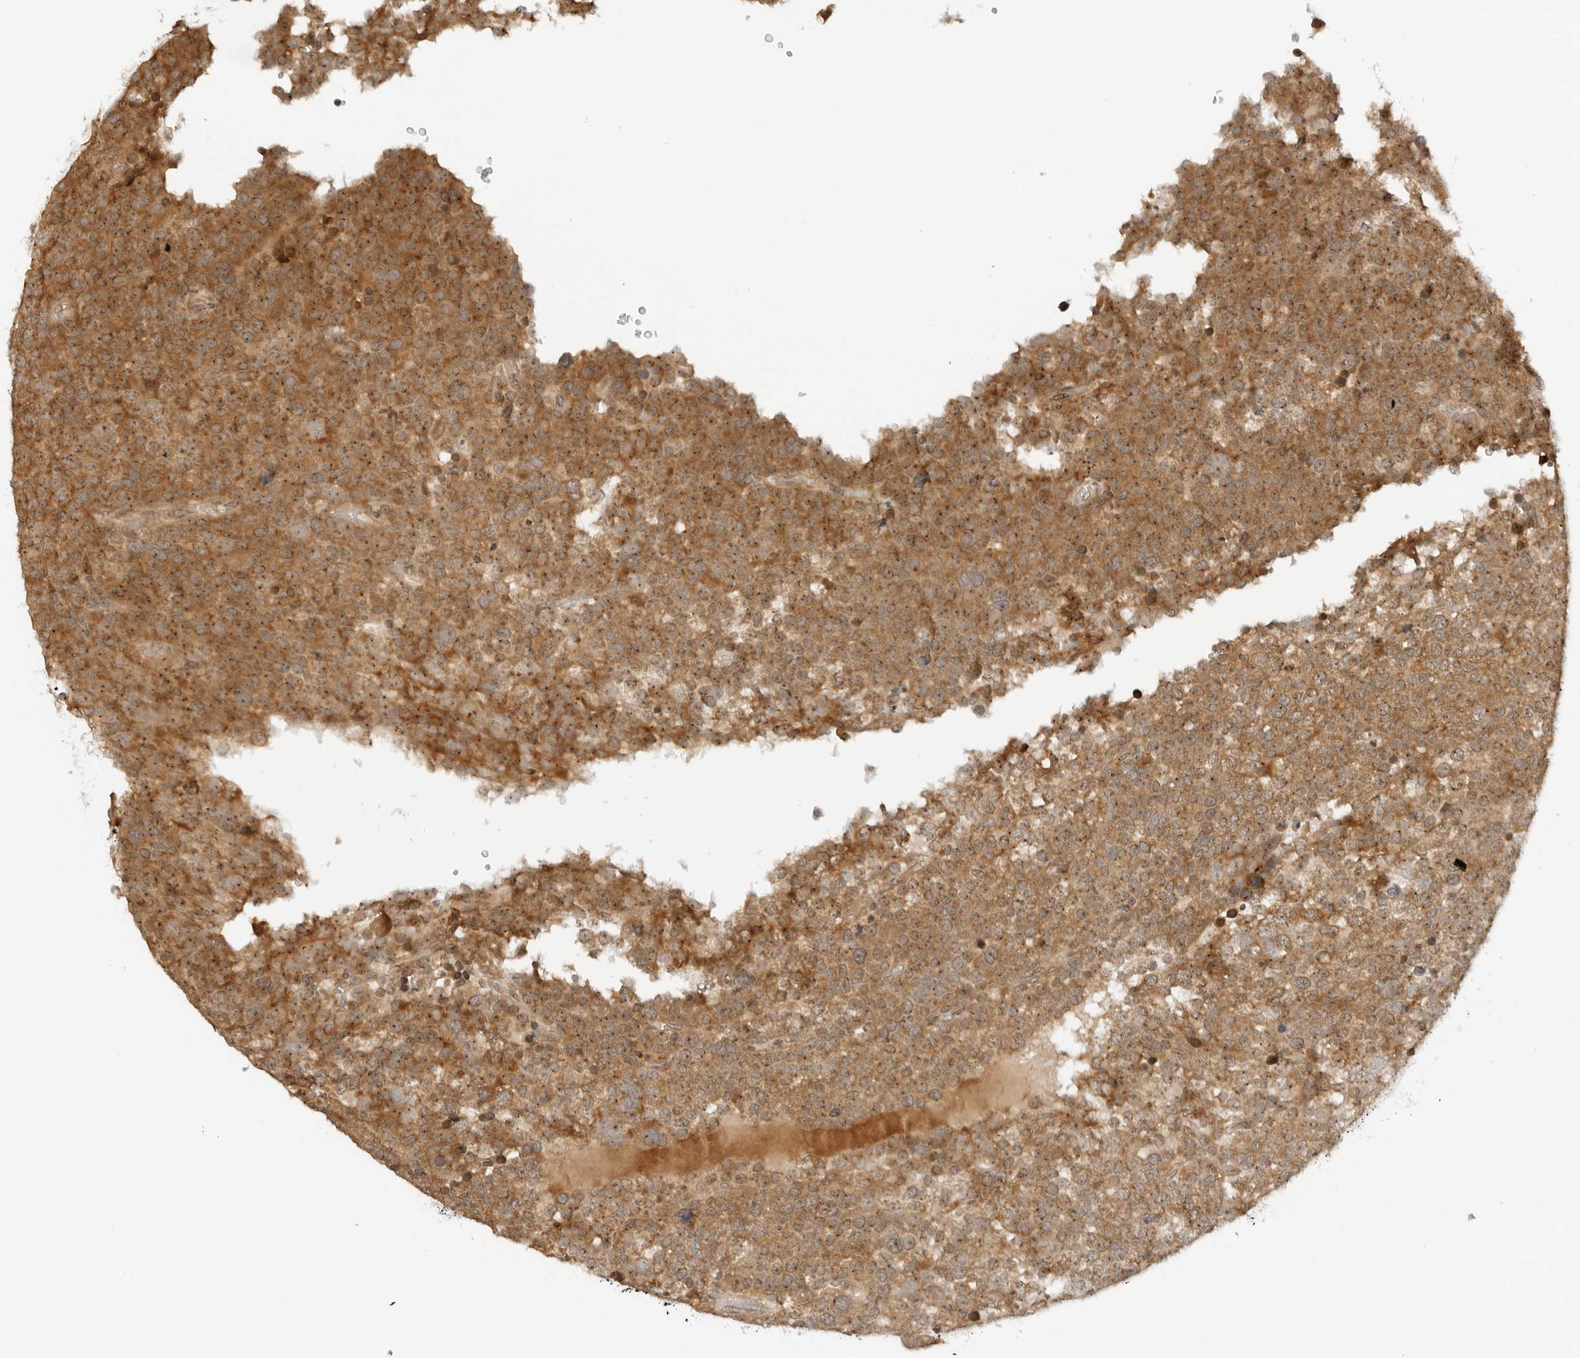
{"staining": {"intensity": "moderate", "quantity": ">75%", "location": "cytoplasmic/membranous"}, "tissue": "testis cancer", "cell_type": "Tumor cells", "image_type": "cancer", "snomed": [{"axis": "morphology", "description": "Seminoma, NOS"}, {"axis": "topography", "description": "Testis"}], "caption": "Testis seminoma was stained to show a protein in brown. There is medium levels of moderate cytoplasmic/membranous staining in about >75% of tumor cells.", "gene": "RC3H1", "patient": {"sex": "male", "age": 71}}